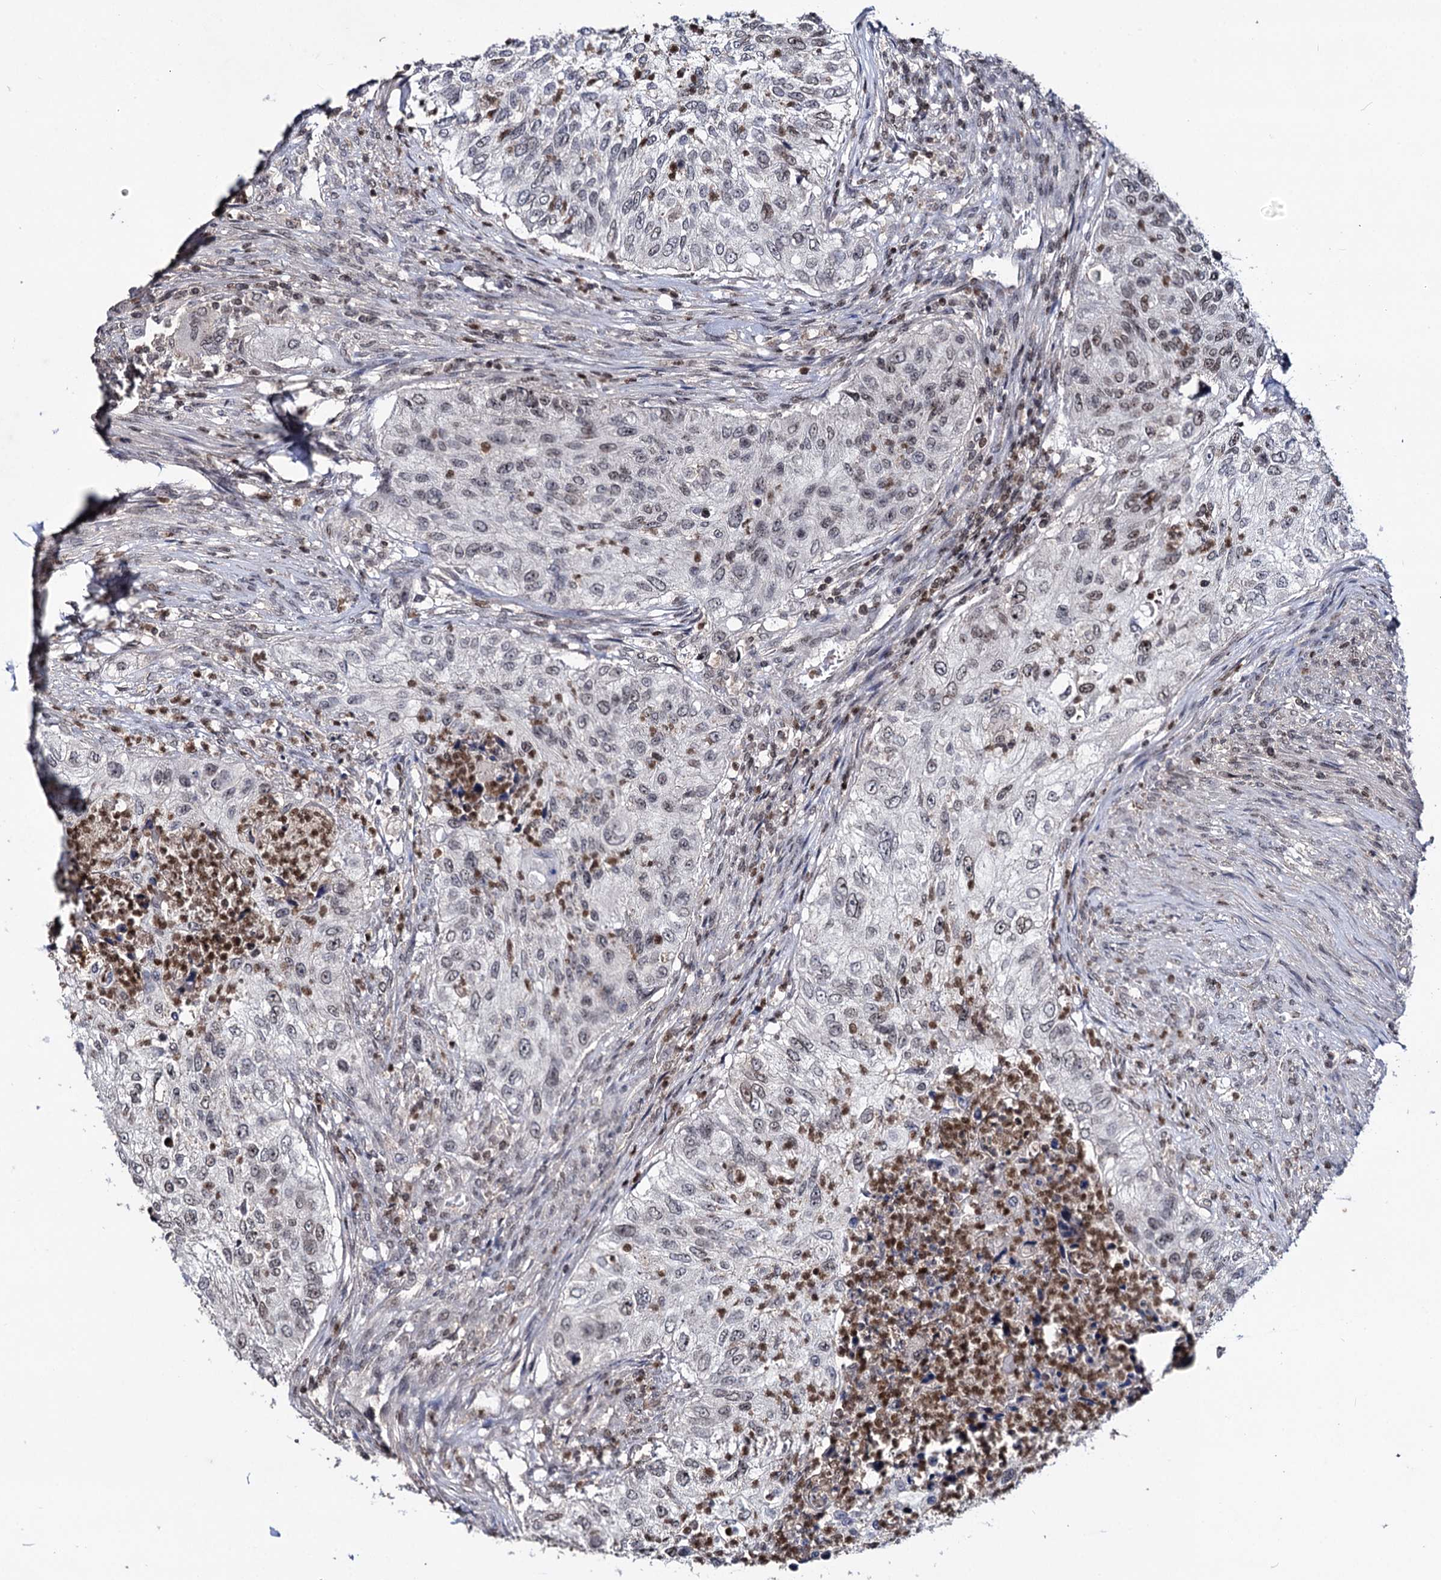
{"staining": {"intensity": "weak", "quantity": "25%-75%", "location": "nuclear"}, "tissue": "urothelial cancer", "cell_type": "Tumor cells", "image_type": "cancer", "snomed": [{"axis": "morphology", "description": "Urothelial carcinoma, High grade"}, {"axis": "topography", "description": "Urinary bladder"}], "caption": "Urothelial cancer stained for a protein (brown) shows weak nuclear positive expression in approximately 25%-75% of tumor cells.", "gene": "SMCHD1", "patient": {"sex": "female", "age": 60}}